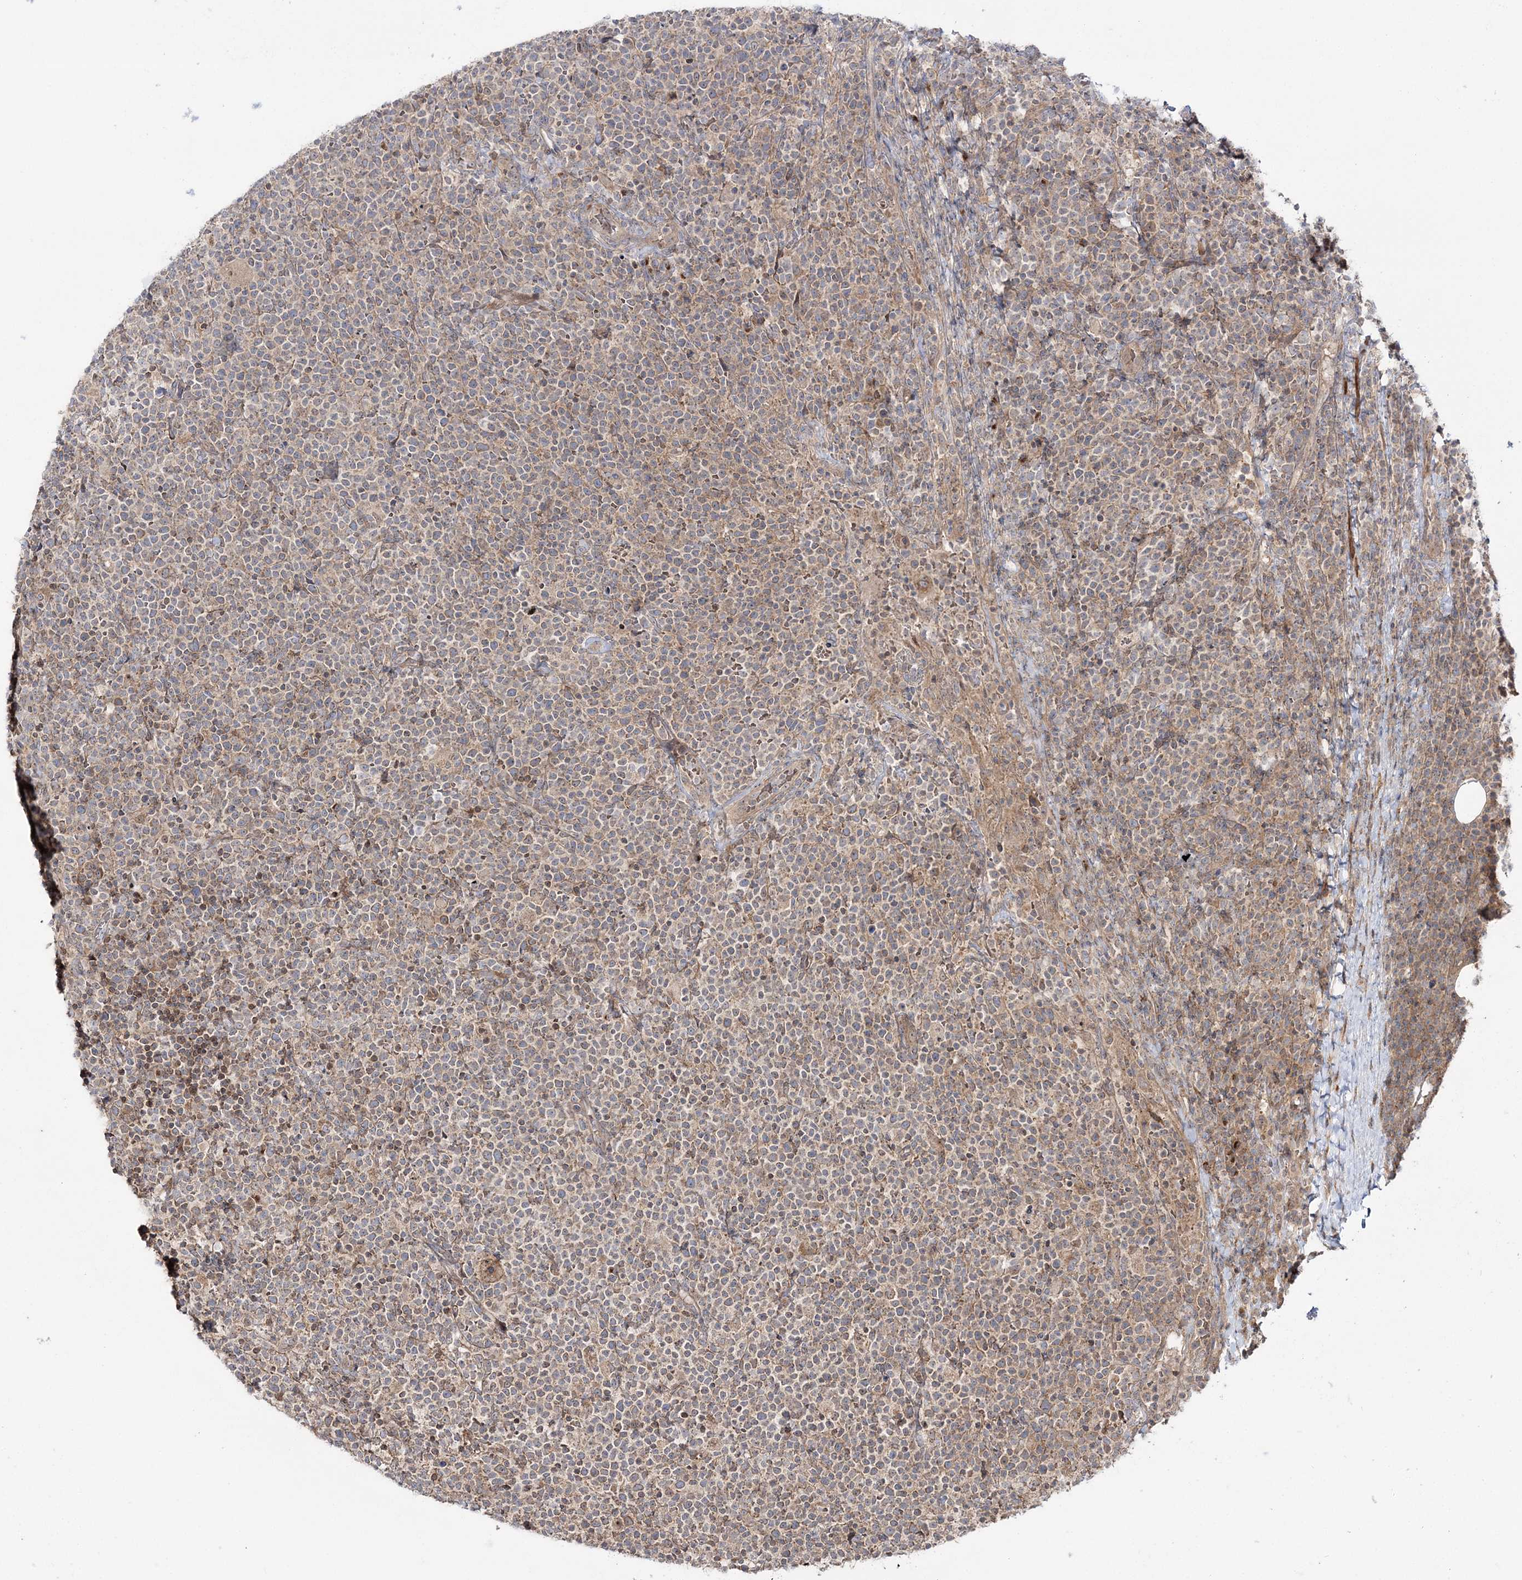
{"staining": {"intensity": "weak", "quantity": "<25%", "location": "cytoplasmic/membranous"}, "tissue": "lymphoma", "cell_type": "Tumor cells", "image_type": "cancer", "snomed": [{"axis": "morphology", "description": "Malignant lymphoma, non-Hodgkin's type, High grade"}, {"axis": "topography", "description": "Lymph node"}], "caption": "The immunohistochemistry (IHC) image has no significant staining in tumor cells of high-grade malignant lymphoma, non-Hodgkin's type tissue. (Stains: DAB (3,3'-diaminobenzidine) IHC with hematoxylin counter stain, Microscopy: brightfield microscopy at high magnification).", "gene": "MOCS2", "patient": {"sex": "male", "age": 61}}